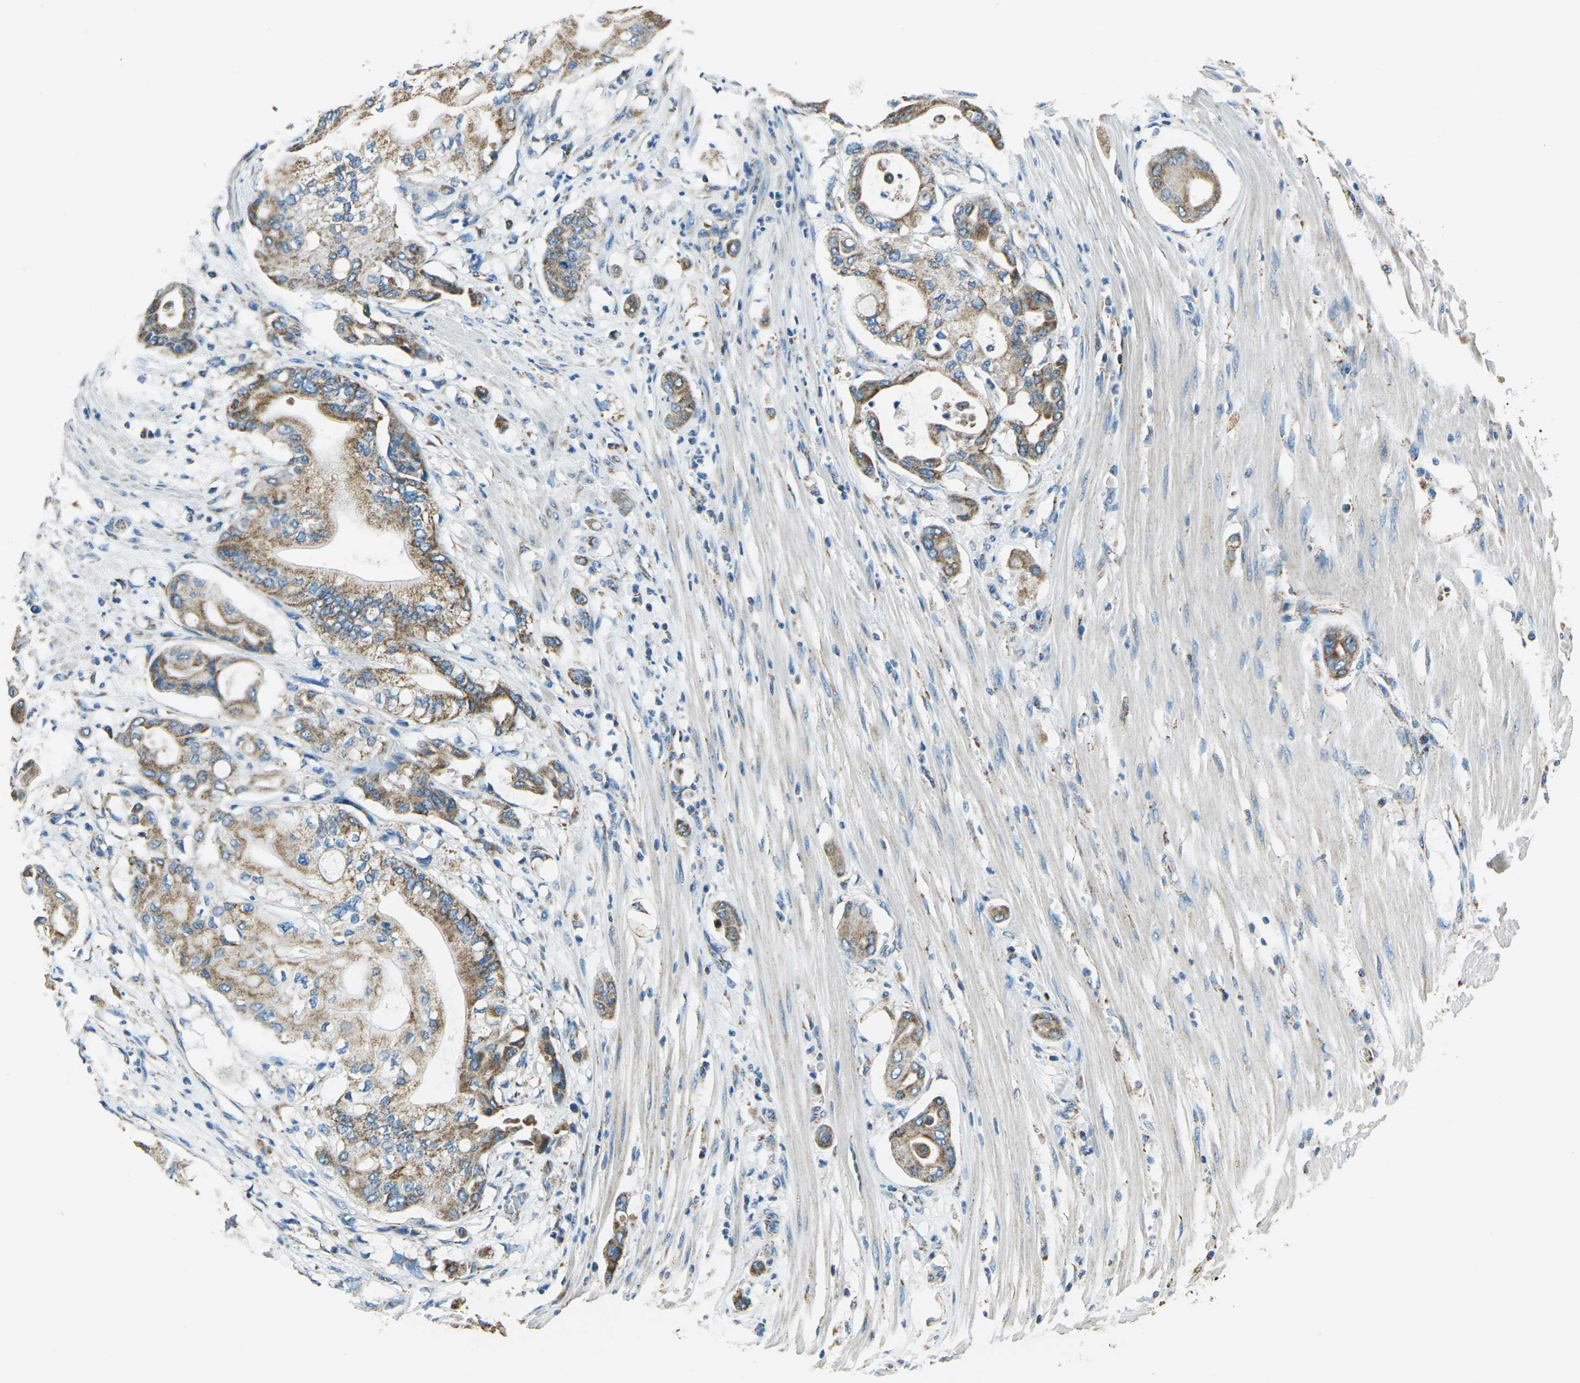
{"staining": {"intensity": "moderate", "quantity": ">75%", "location": "cytoplasmic/membranous"}, "tissue": "pancreatic cancer", "cell_type": "Tumor cells", "image_type": "cancer", "snomed": [{"axis": "morphology", "description": "Adenocarcinoma, NOS"}, {"axis": "morphology", "description": "Adenocarcinoma, metastatic, NOS"}, {"axis": "topography", "description": "Lymph node"}, {"axis": "topography", "description": "Pancreas"}, {"axis": "topography", "description": "Duodenum"}], "caption": "Adenocarcinoma (pancreatic) stained with immunohistochemistry displays moderate cytoplasmic/membranous positivity in about >75% of tumor cells.", "gene": "IRF3", "patient": {"sex": "female", "age": 64}}